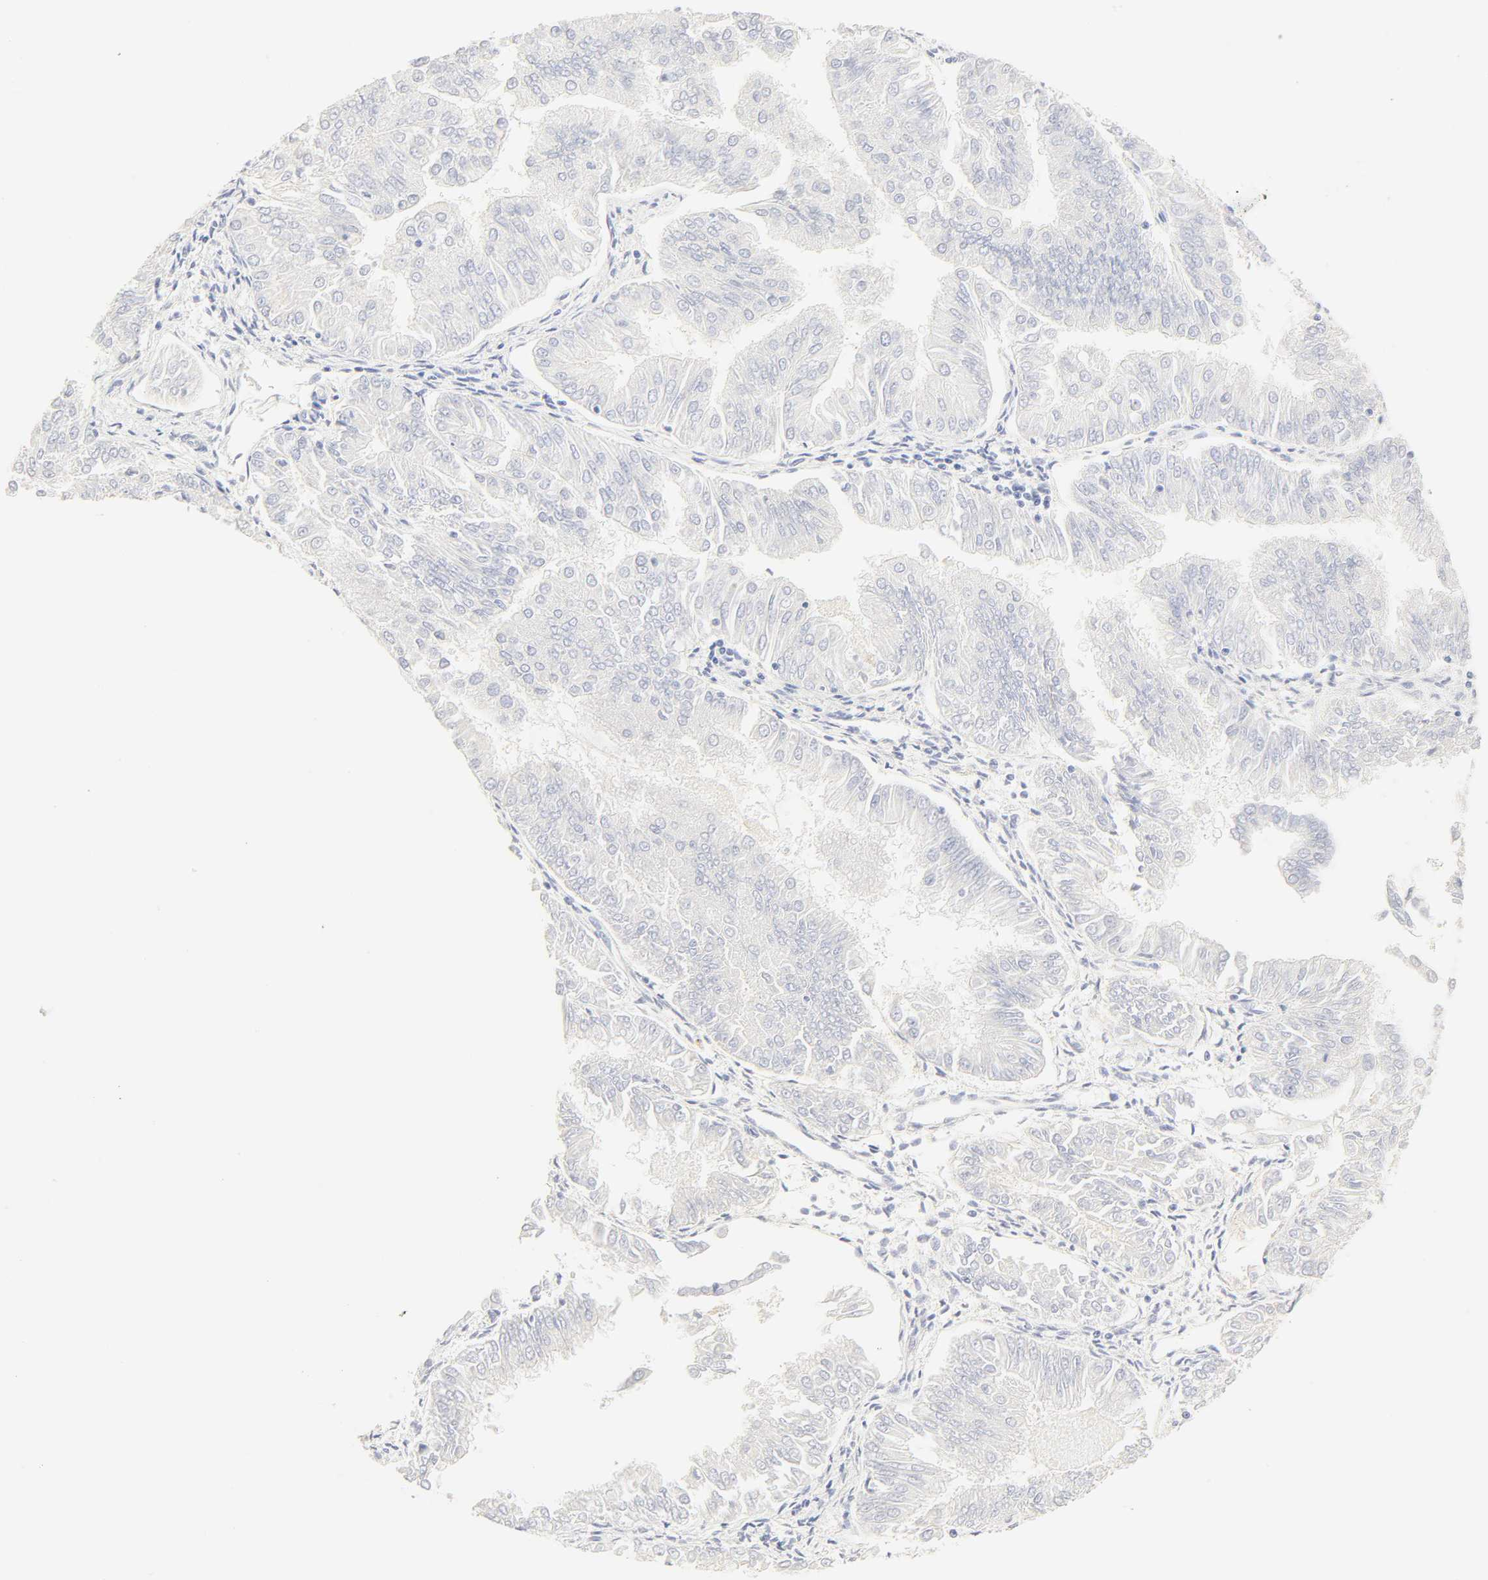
{"staining": {"intensity": "negative", "quantity": "none", "location": "none"}, "tissue": "endometrial cancer", "cell_type": "Tumor cells", "image_type": "cancer", "snomed": [{"axis": "morphology", "description": "Adenocarcinoma, NOS"}, {"axis": "topography", "description": "Endometrium"}], "caption": "A histopathology image of human endometrial cancer is negative for staining in tumor cells.", "gene": "SLCO1B3", "patient": {"sex": "female", "age": 53}}